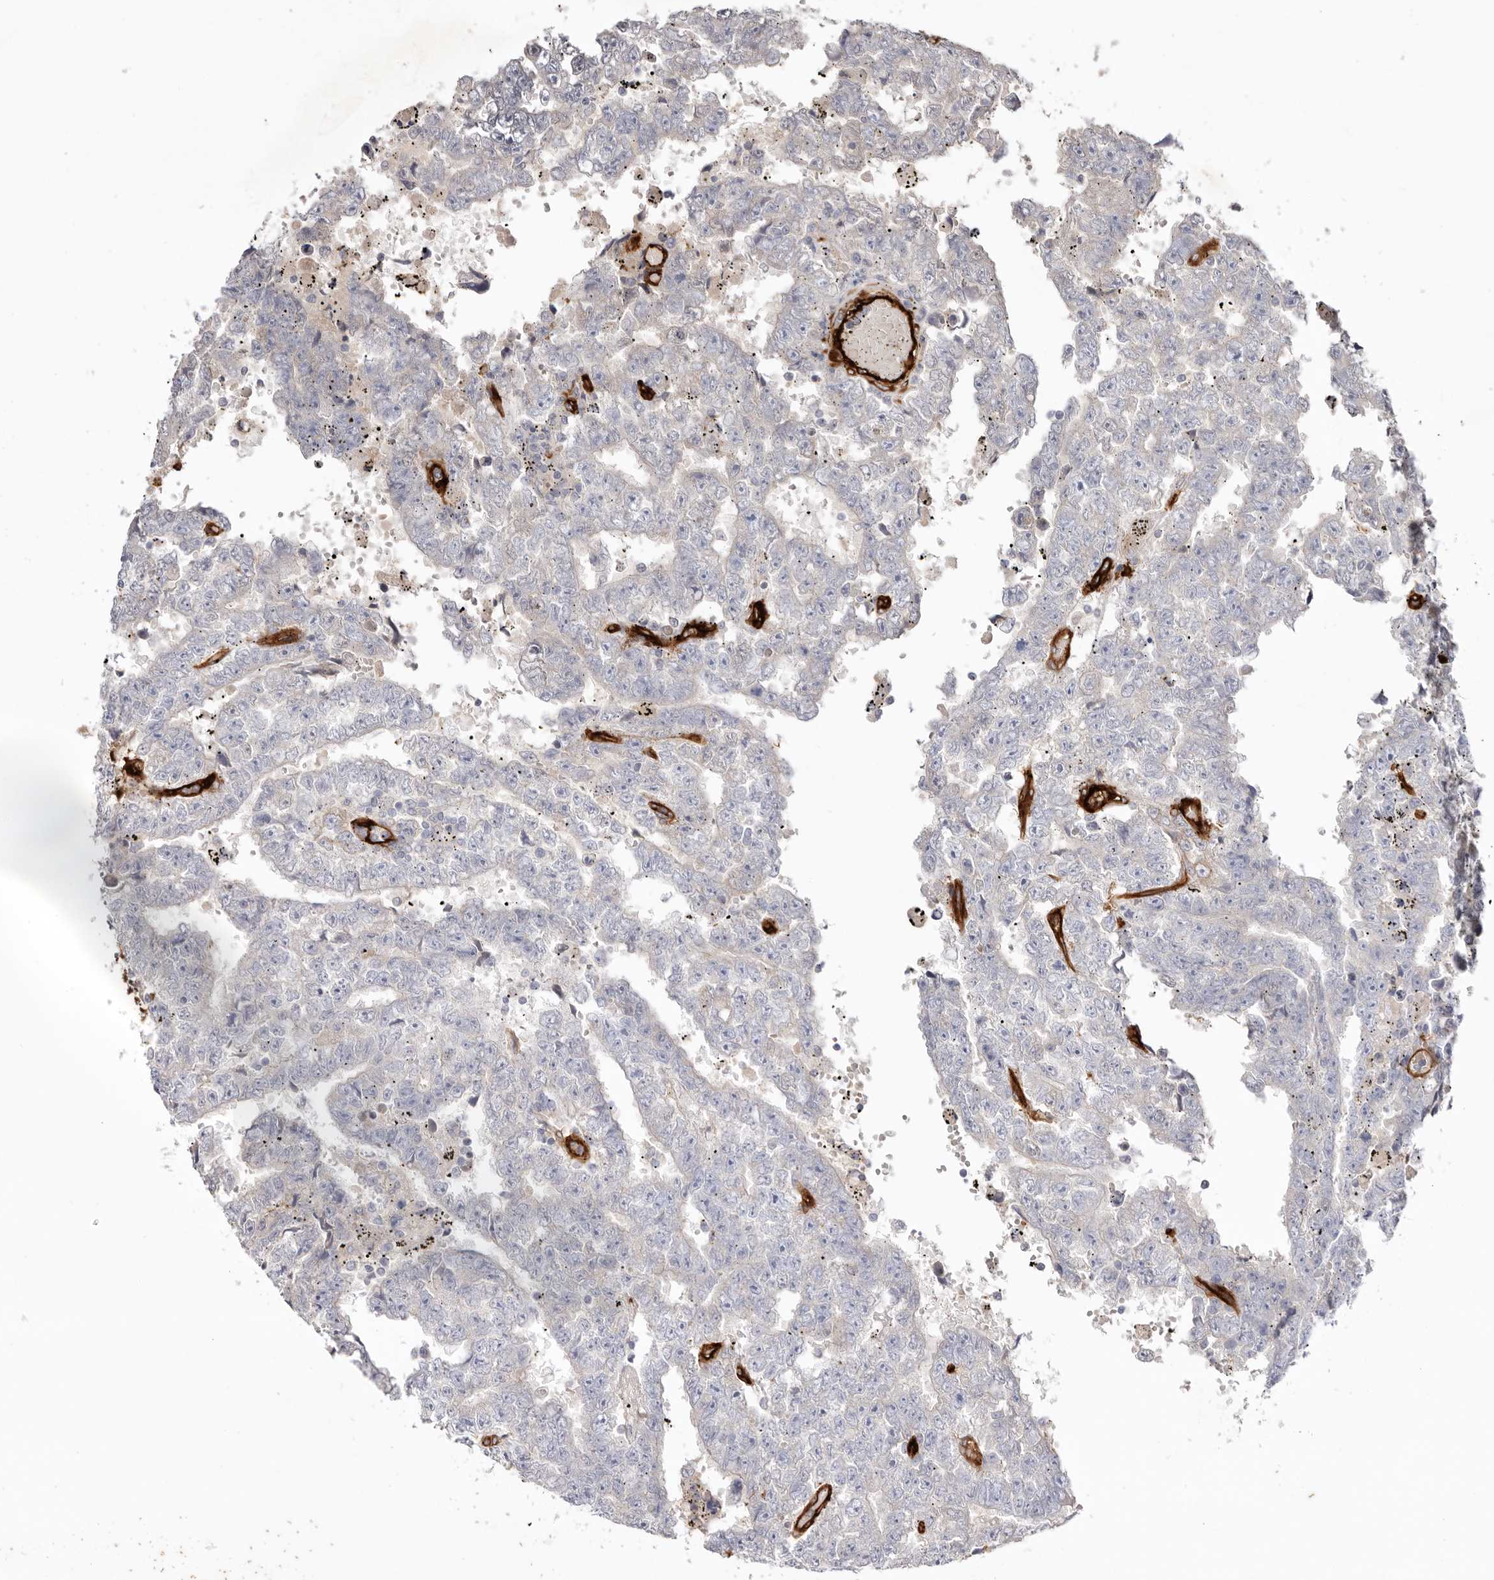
{"staining": {"intensity": "negative", "quantity": "none", "location": "none"}, "tissue": "testis cancer", "cell_type": "Tumor cells", "image_type": "cancer", "snomed": [{"axis": "morphology", "description": "Carcinoma, Embryonal, NOS"}, {"axis": "topography", "description": "Testis"}], "caption": "There is no significant positivity in tumor cells of testis cancer.", "gene": "LRRC66", "patient": {"sex": "male", "age": 25}}